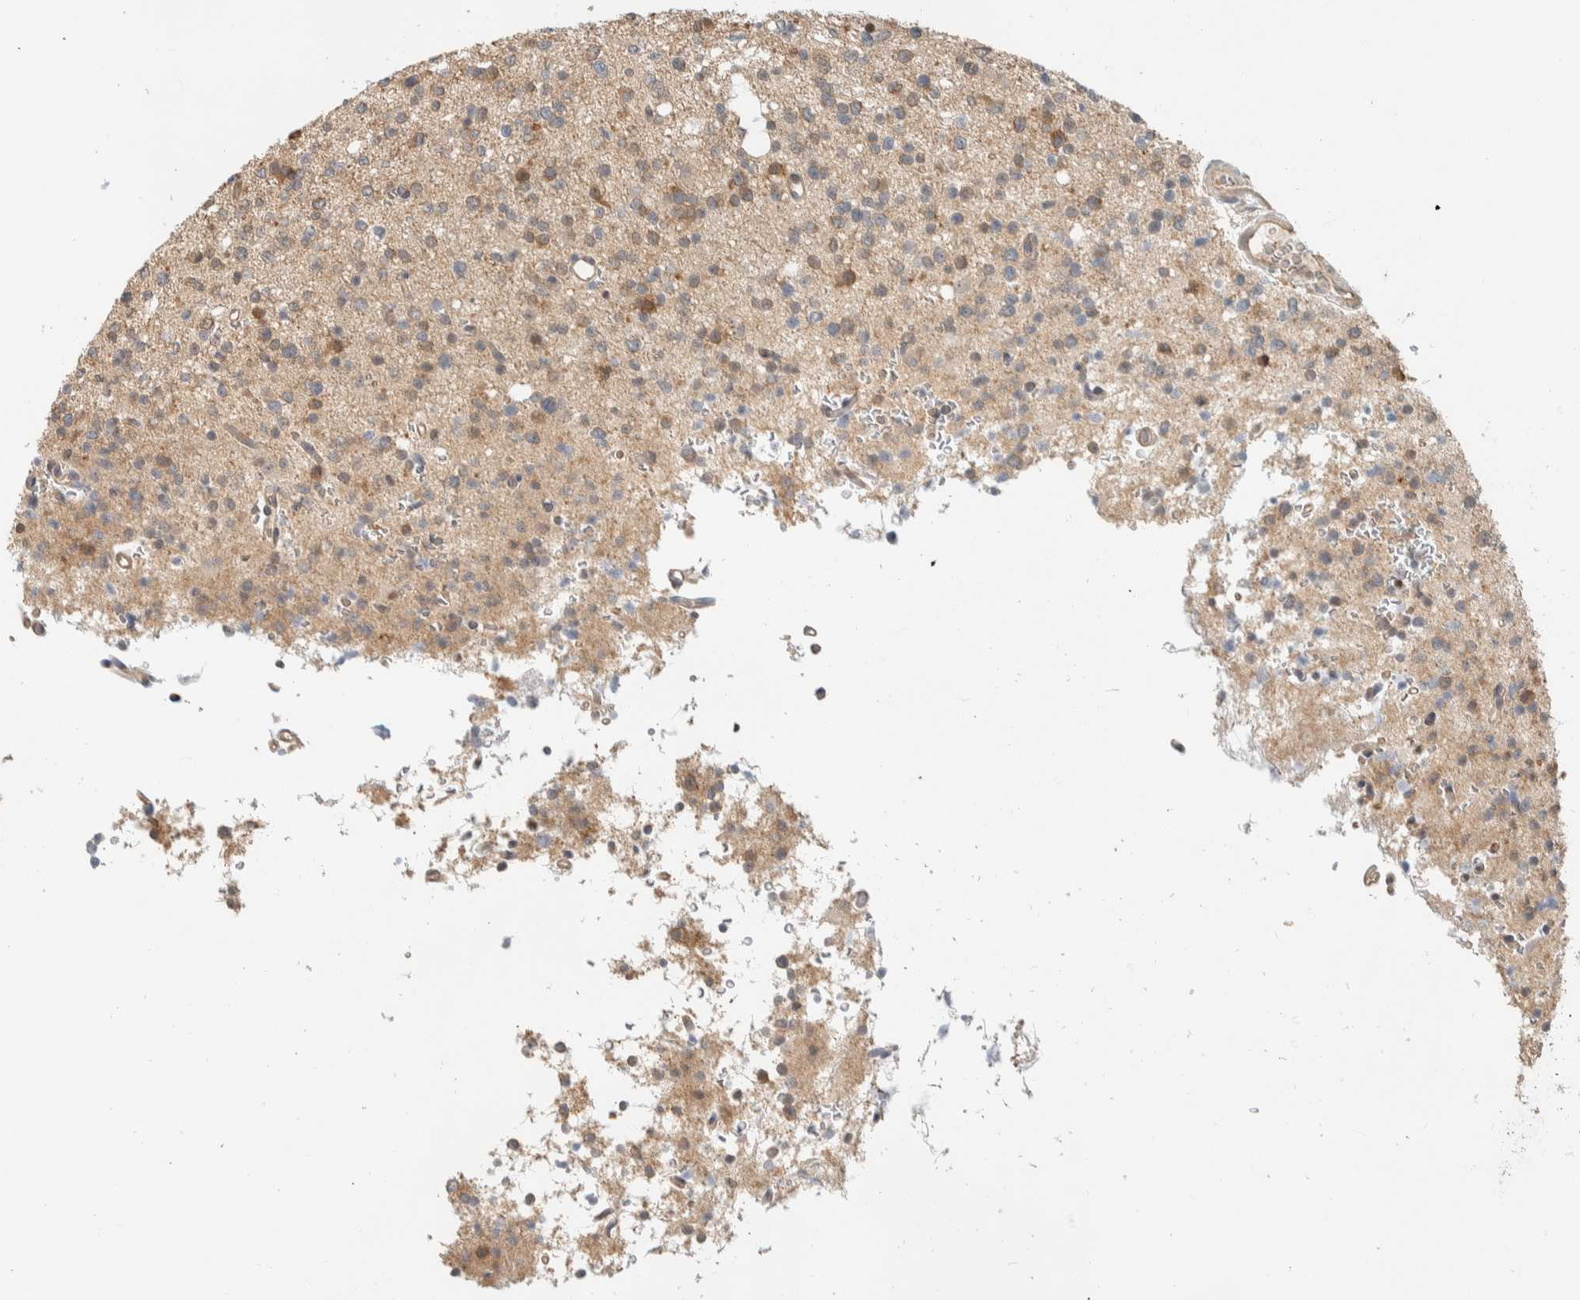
{"staining": {"intensity": "weak", "quantity": "<25%", "location": "cytoplasmic/membranous"}, "tissue": "glioma", "cell_type": "Tumor cells", "image_type": "cancer", "snomed": [{"axis": "morphology", "description": "Glioma, malignant, High grade"}, {"axis": "topography", "description": "Brain"}], "caption": "Immunohistochemistry of glioma exhibits no staining in tumor cells.", "gene": "RAB11FIP1", "patient": {"sex": "female", "age": 62}}